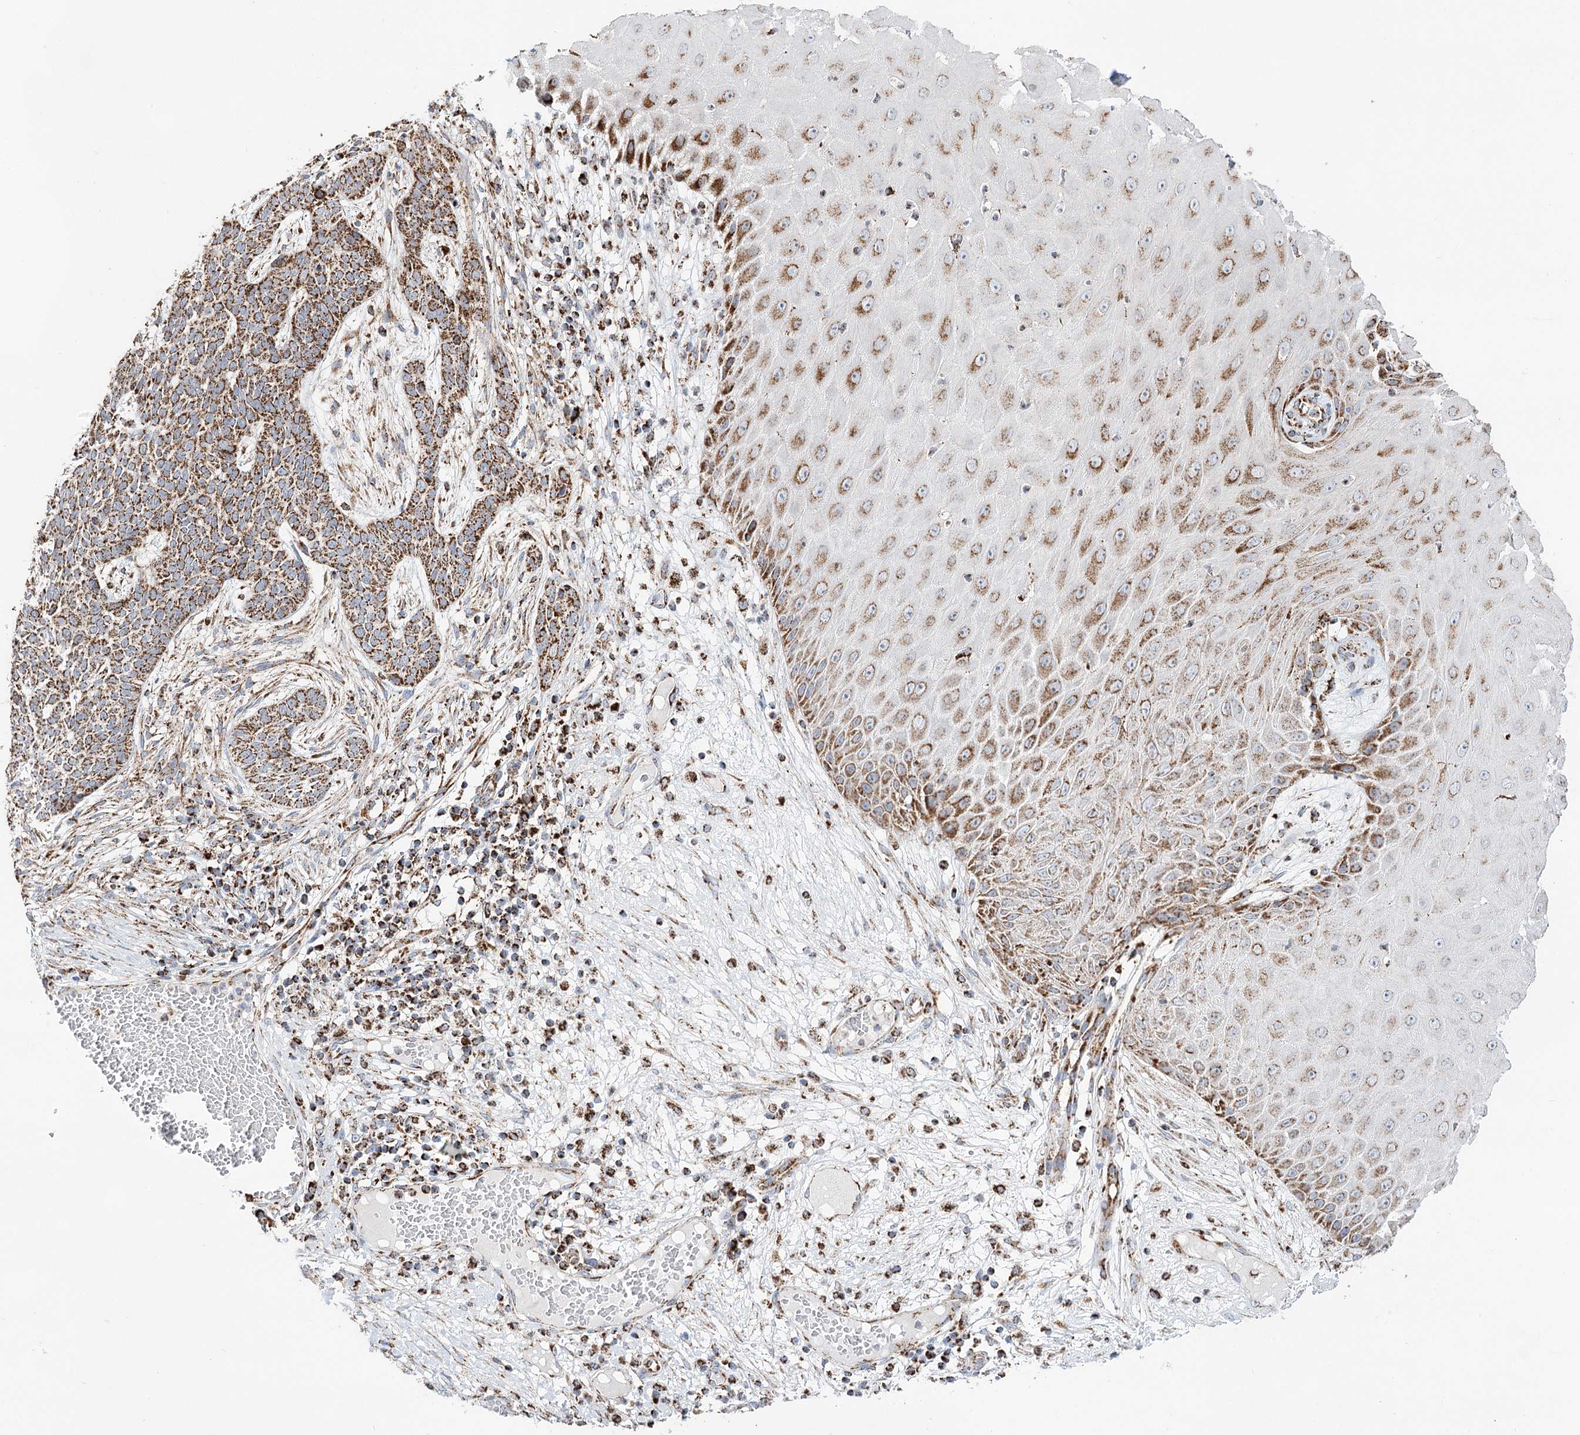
{"staining": {"intensity": "strong", "quantity": ">75%", "location": "cytoplasmic/membranous"}, "tissue": "skin cancer", "cell_type": "Tumor cells", "image_type": "cancer", "snomed": [{"axis": "morphology", "description": "Normal tissue, NOS"}, {"axis": "morphology", "description": "Basal cell carcinoma"}, {"axis": "topography", "description": "Skin"}], "caption": "Human basal cell carcinoma (skin) stained with a protein marker displays strong staining in tumor cells.", "gene": "NADK2", "patient": {"sex": "male", "age": 64}}